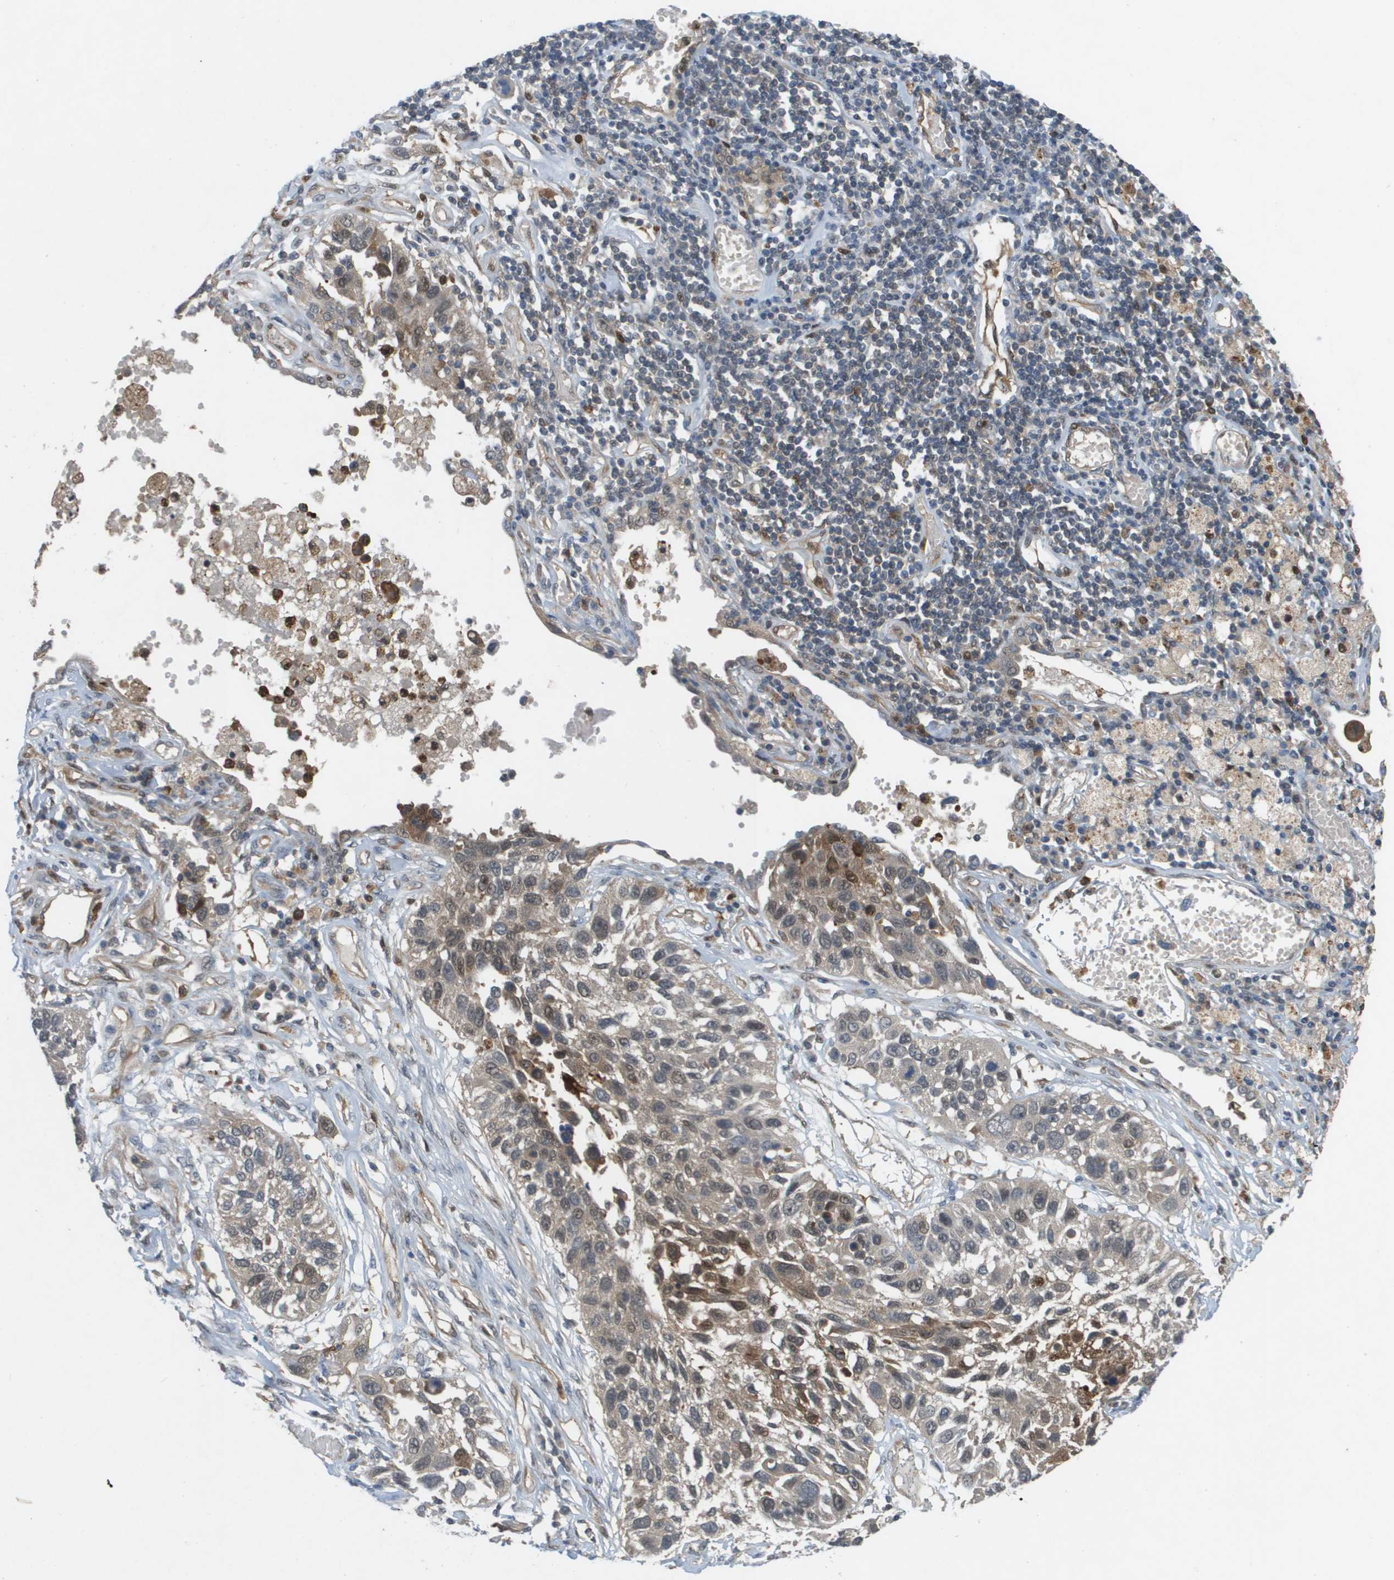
{"staining": {"intensity": "moderate", "quantity": ">75%", "location": "cytoplasmic/membranous,nuclear"}, "tissue": "lung cancer", "cell_type": "Tumor cells", "image_type": "cancer", "snomed": [{"axis": "morphology", "description": "Squamous cell carcinoma, NOS"}, {"axis": "topography", "description": "Lung"}], "caption": "Human squamous cell carcinoma (lung) stained for a protein (brown) shows moderate cytoplasmic/membranous and nuclear positive positivity in approximately >75% of tumor cells.", "gene": "PALD1", "patient": {"sex": "male", "age": 71}}